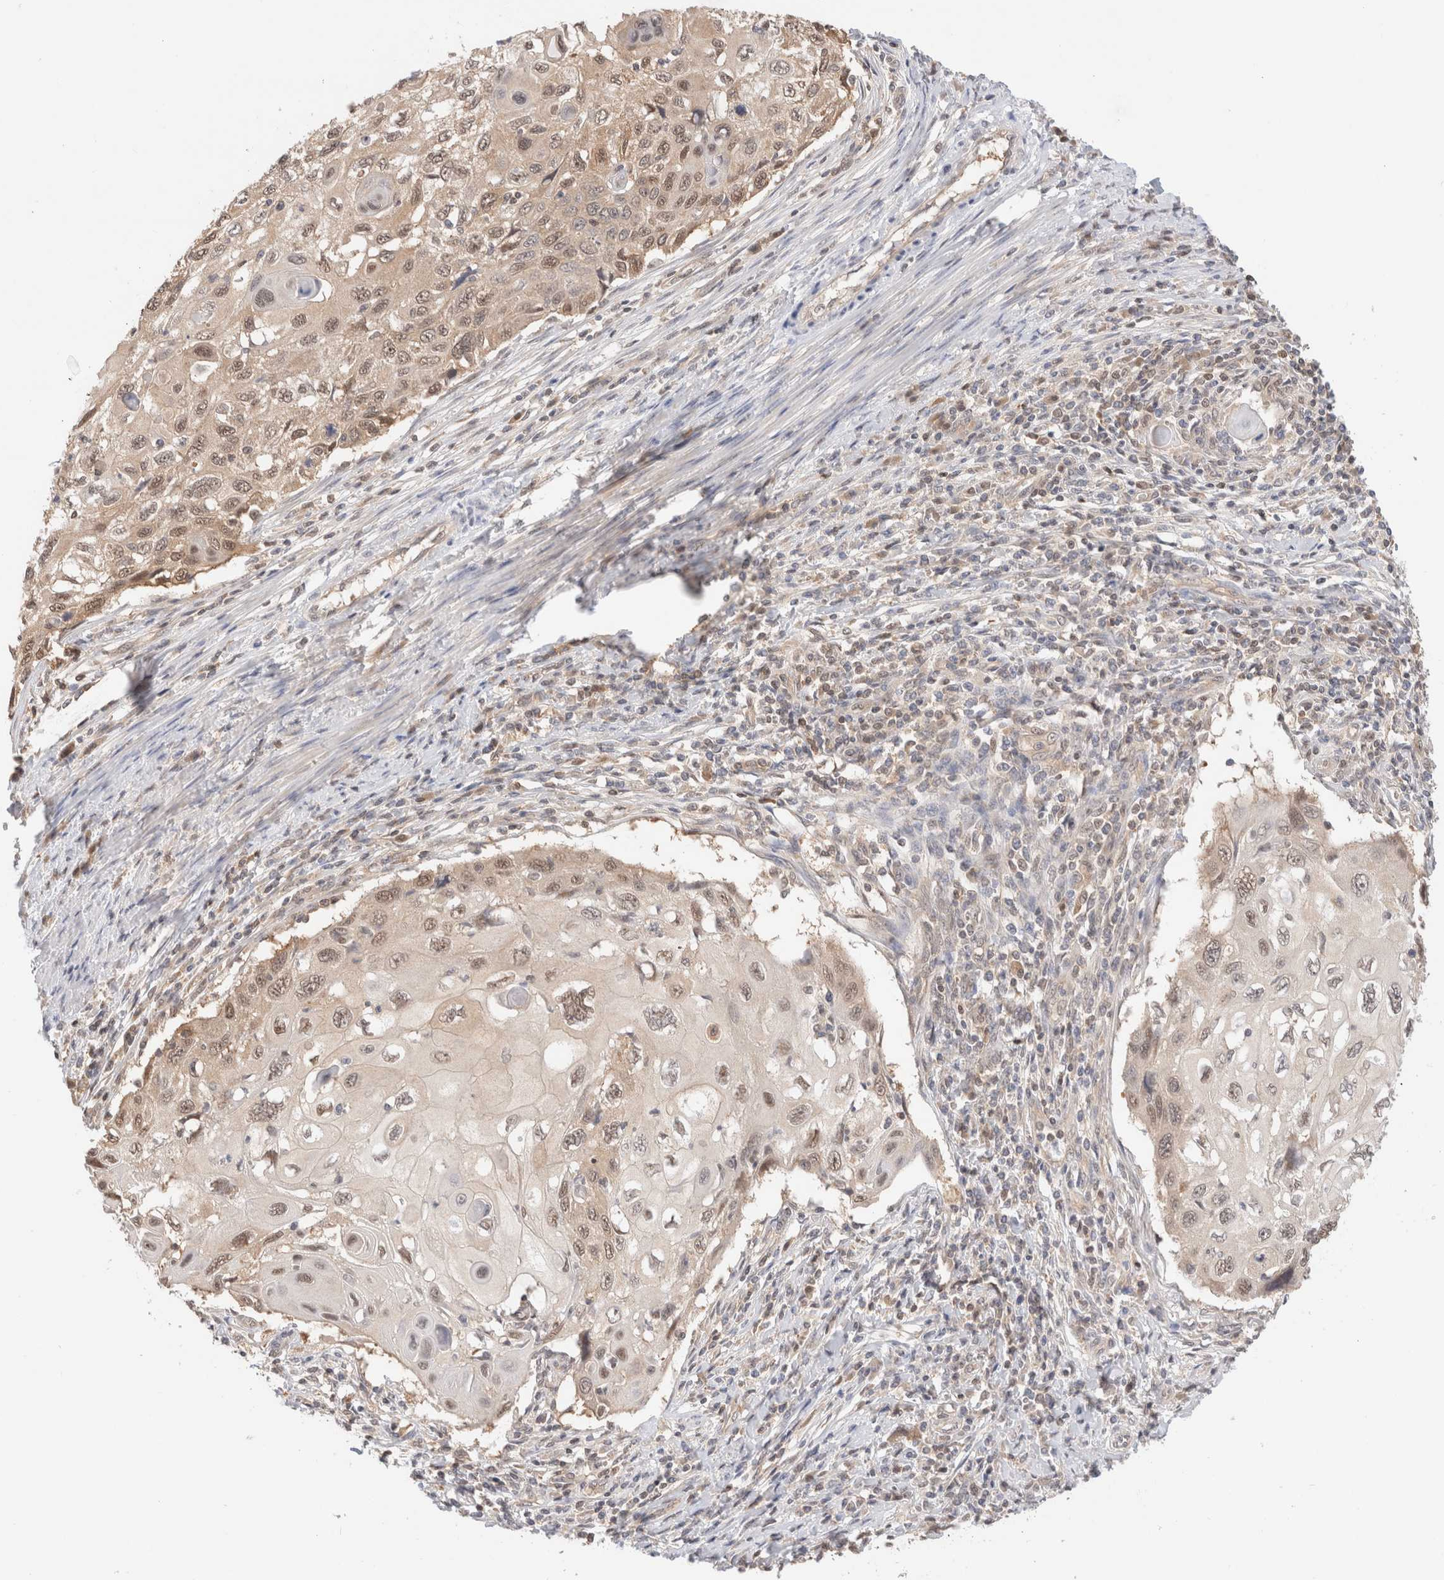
{"staining": {"intensity": "moderate", "quantity": "25%-75%", "location": "cytoplasmic/membranous,nuclear"}, "tissue": "cervical cancer", "cell_type": "Tumor cells", "image_type": "cancer", "snomed": [{"axis": "morphology", "description": "Squamous cell carcinoma, NOS"}, {"axis": "topography", "description": "Cervix"}], "caption": "IHC (DAB (3,3'-diaminobenzidine)) staining of cervical squamous cell carcinoma exhibits moderate cytoplasmic/membranous and nuclear protein positivity in about 25%-75% of tumor cells.", "gene": "C17orf97", "patient": {"sex": "female", "age": 70}}